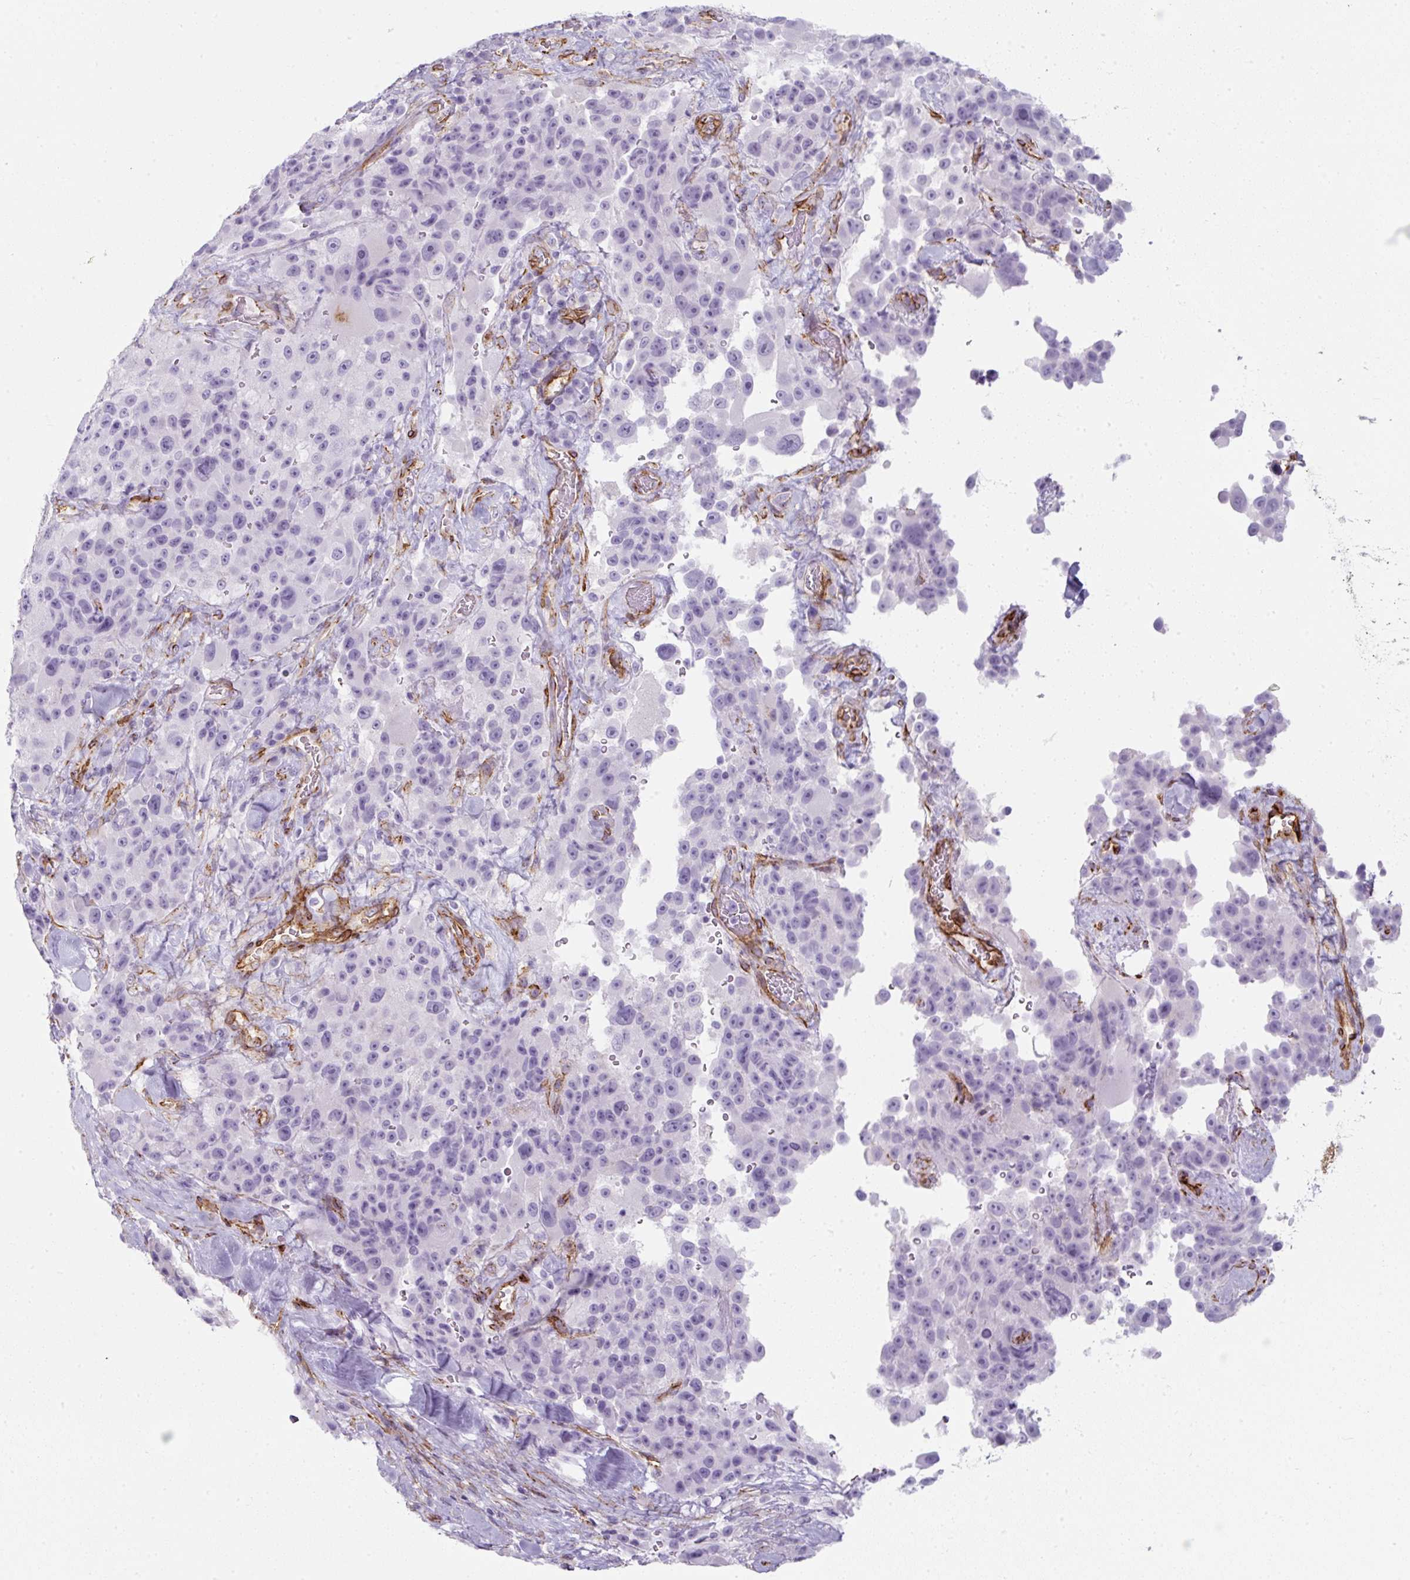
{"staining": {"intensity": "negative", "quantity": "none", "location": "none"}, "tissue": "melanoma", "cell_type": "Tumor cells", "image_type": "cancer", "snomed": [{"axis": "morphology", "description": "Malignant melanoma, Metastatic site"}, {"axis": "topography", "description": "Lymph node"}], "caption": "Tumor cells show no significant protein expression in malignant melanoma (metastatic site).", "gene": "CAVIN3", "patient": {"sex": "male", "age": 62}}